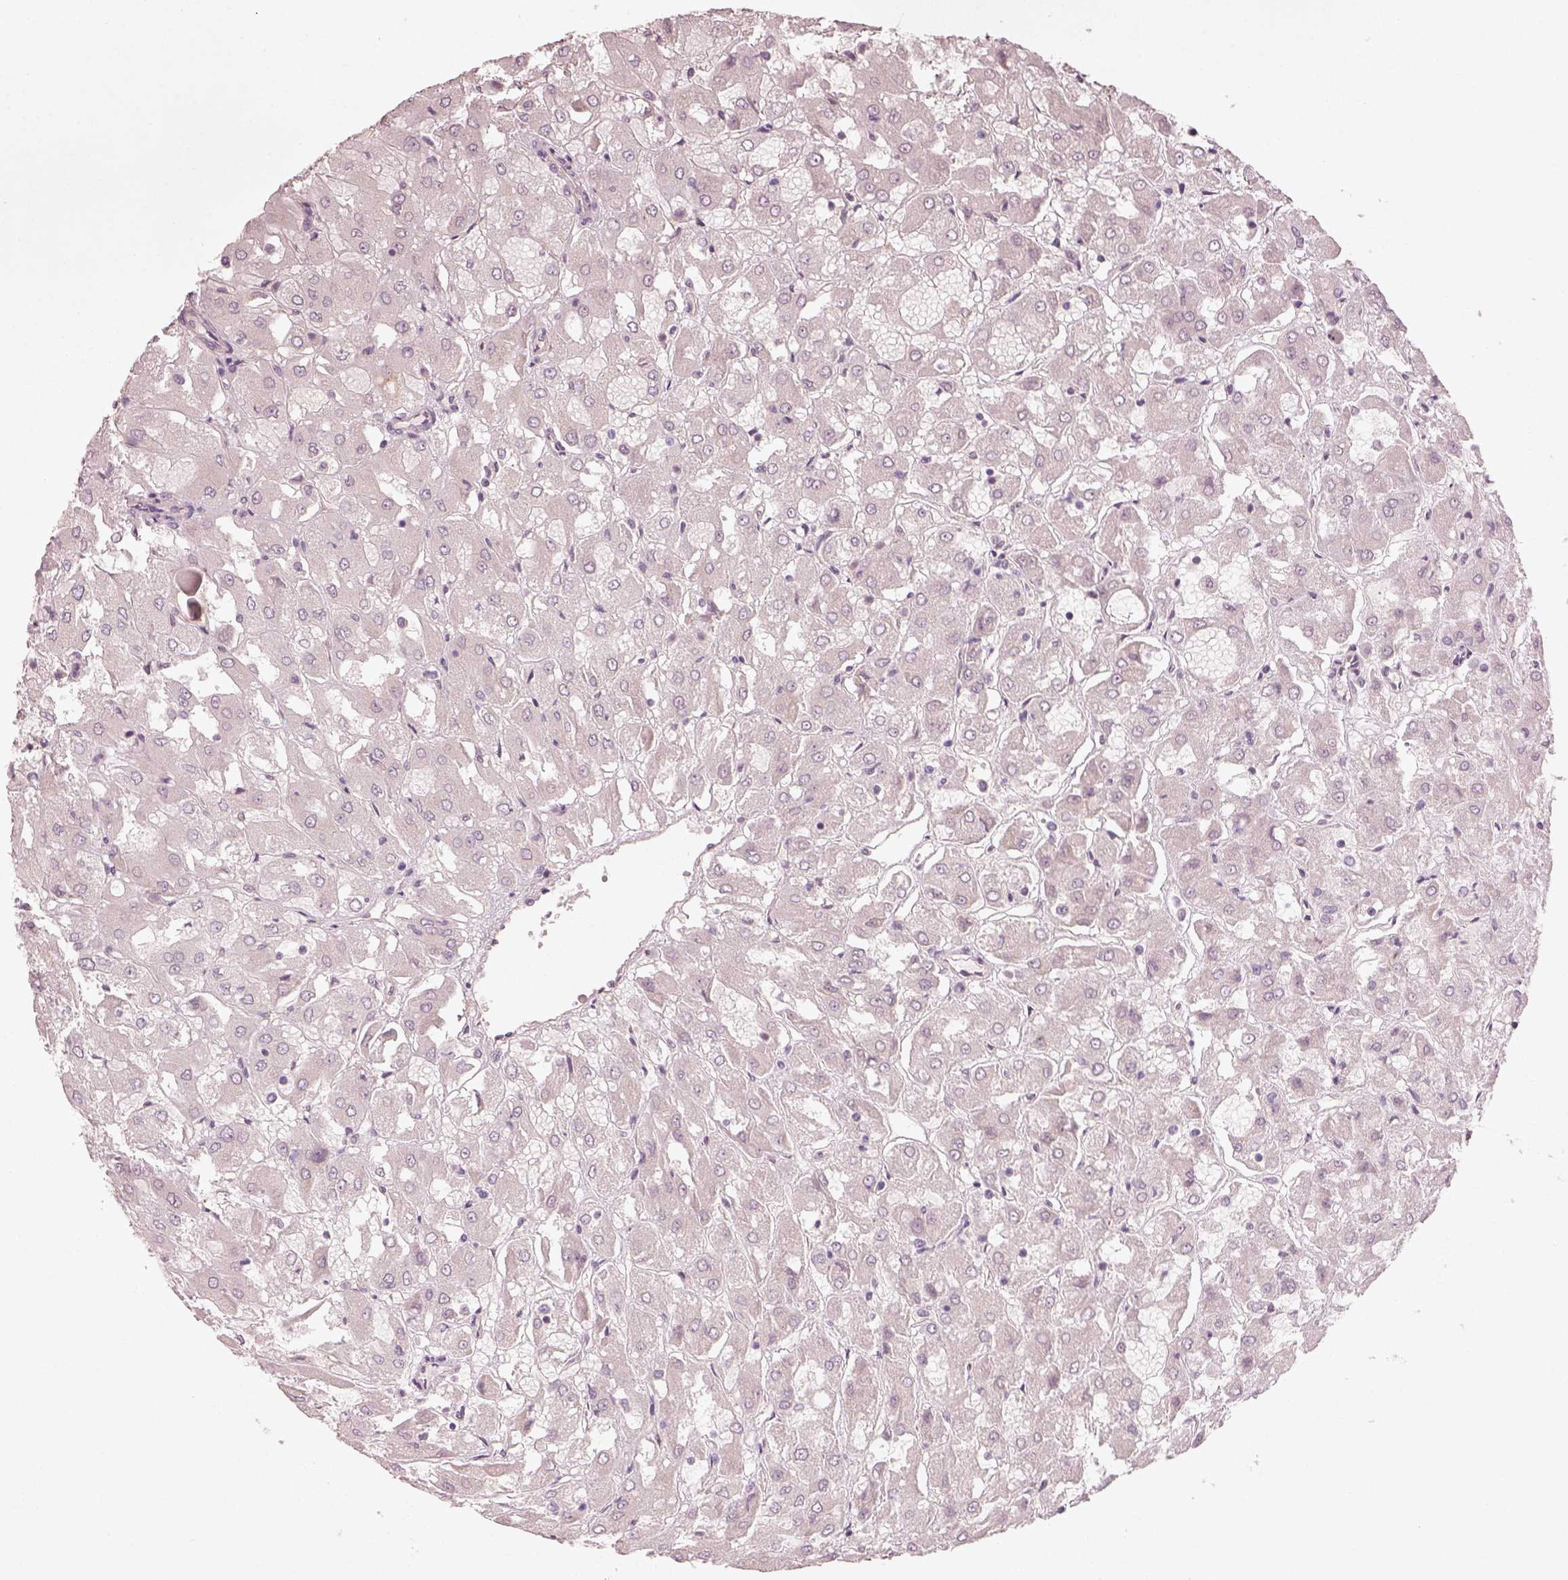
{"staining": {"intensity": "negative", "quantity": "none", "location": "none"}, "tissue": "renal cancer", "cell_type": "Tumor cells", "image_type": "cancer", "snomed": [{"axis": "morphology", "description": "Adenocarcinoma, NOS"}, {"axis": "topography", "description": "Kidney"}], "caption": "This is an IHC photomicrograph of human renal adenocarcinoma. There is no staining in tumor cells.", "gene": "CDS1", "patient": {"sex": "male", "age": 72}}